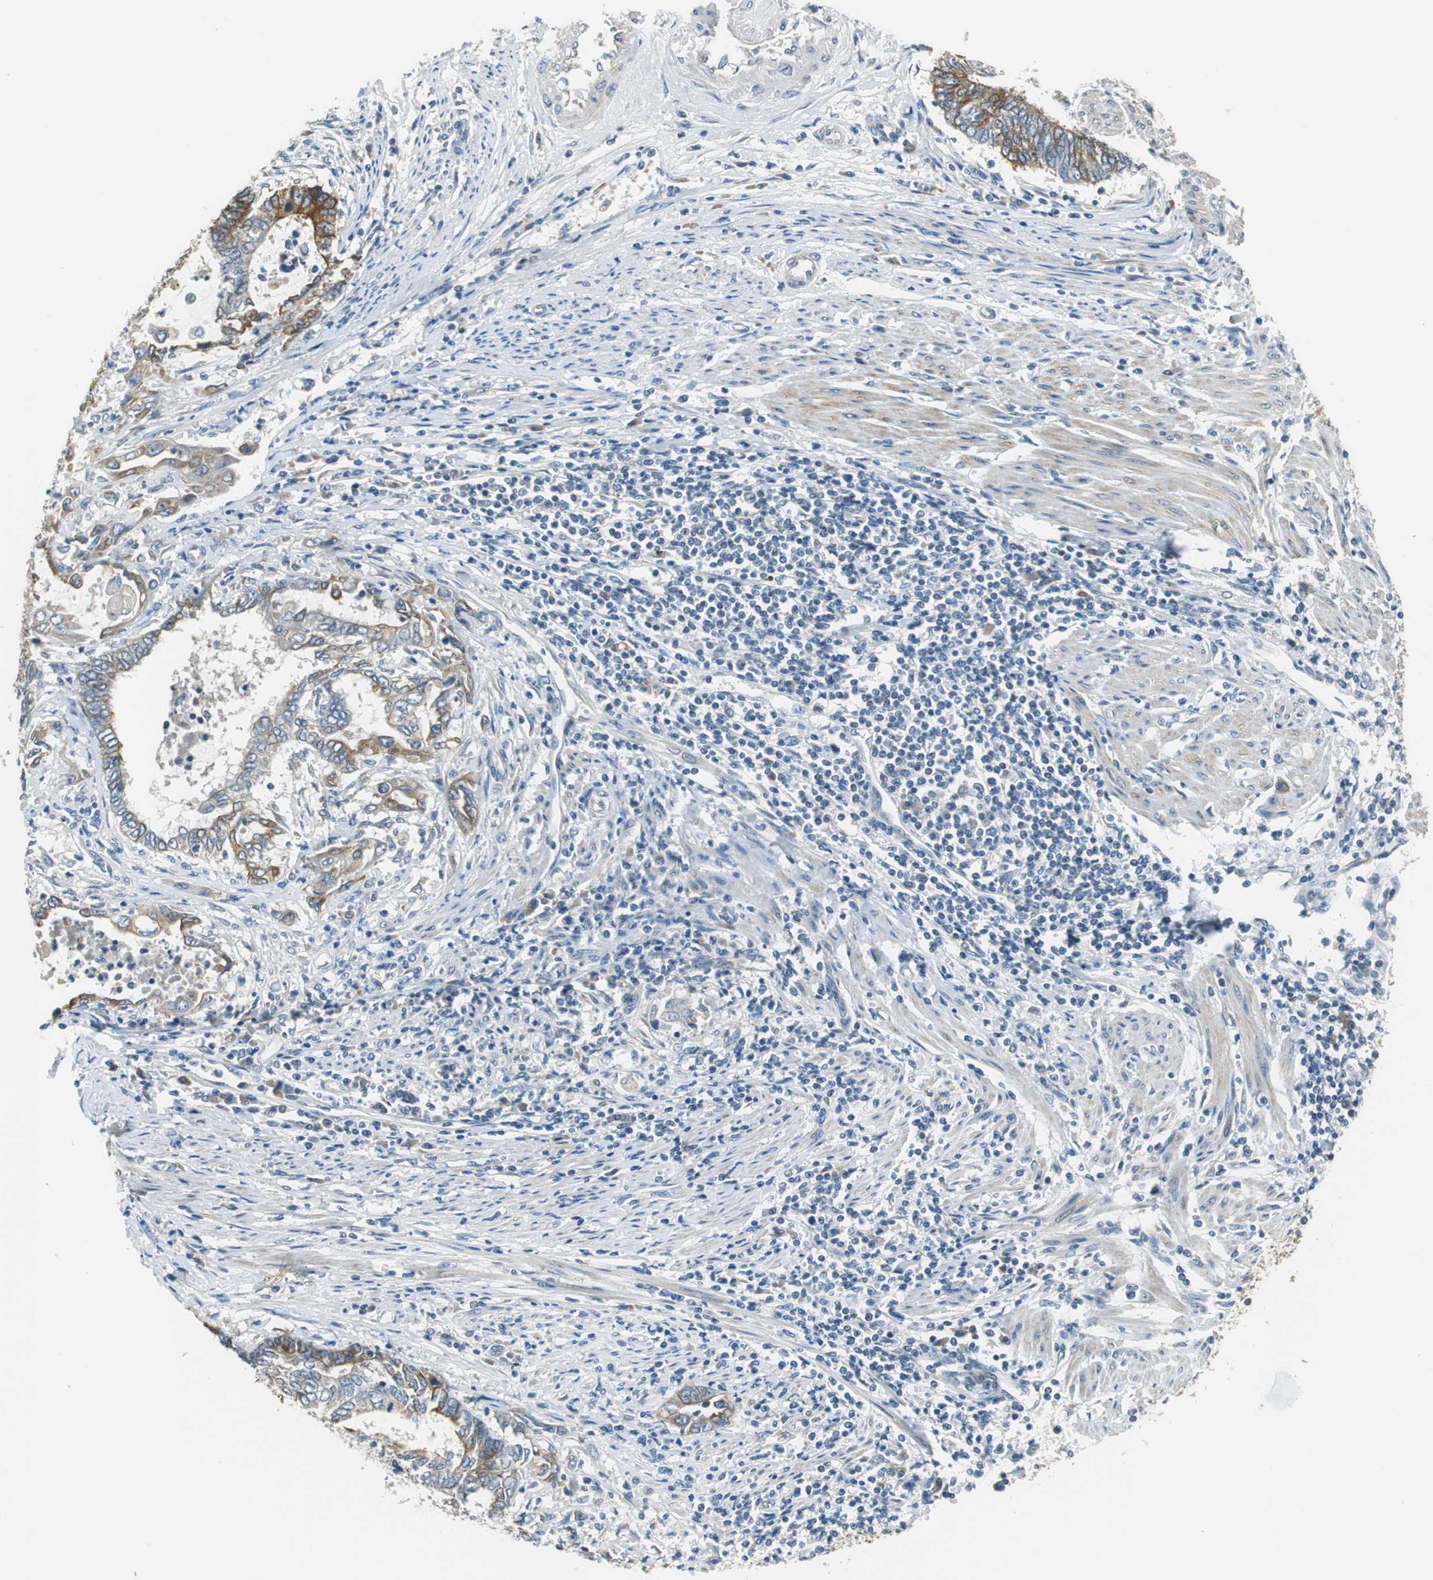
{"staining": {"intensity": "strong", "quantity": "25%-75%", "location": "cytoplasmic/membranous"}, "tissue": "endometrial cancer", "cell_type": "Tumor cells", "image_type": "cancer", "snomed": [{"axis": "morphology", "description": "Adenocarcinoma, NOS"}, {"axis": "topography", "description": "Uterus"}, {"axis": "topography", "description": "Endometrium"}], "caption": "Protein expression analysis of human endometrial adenocarcinoma reveals strong cytoplasmic/membranous expression in about 25%-75% of tumor cells.", "gene": "FADS2", "patient": {"sex": "female", "age": 70}}